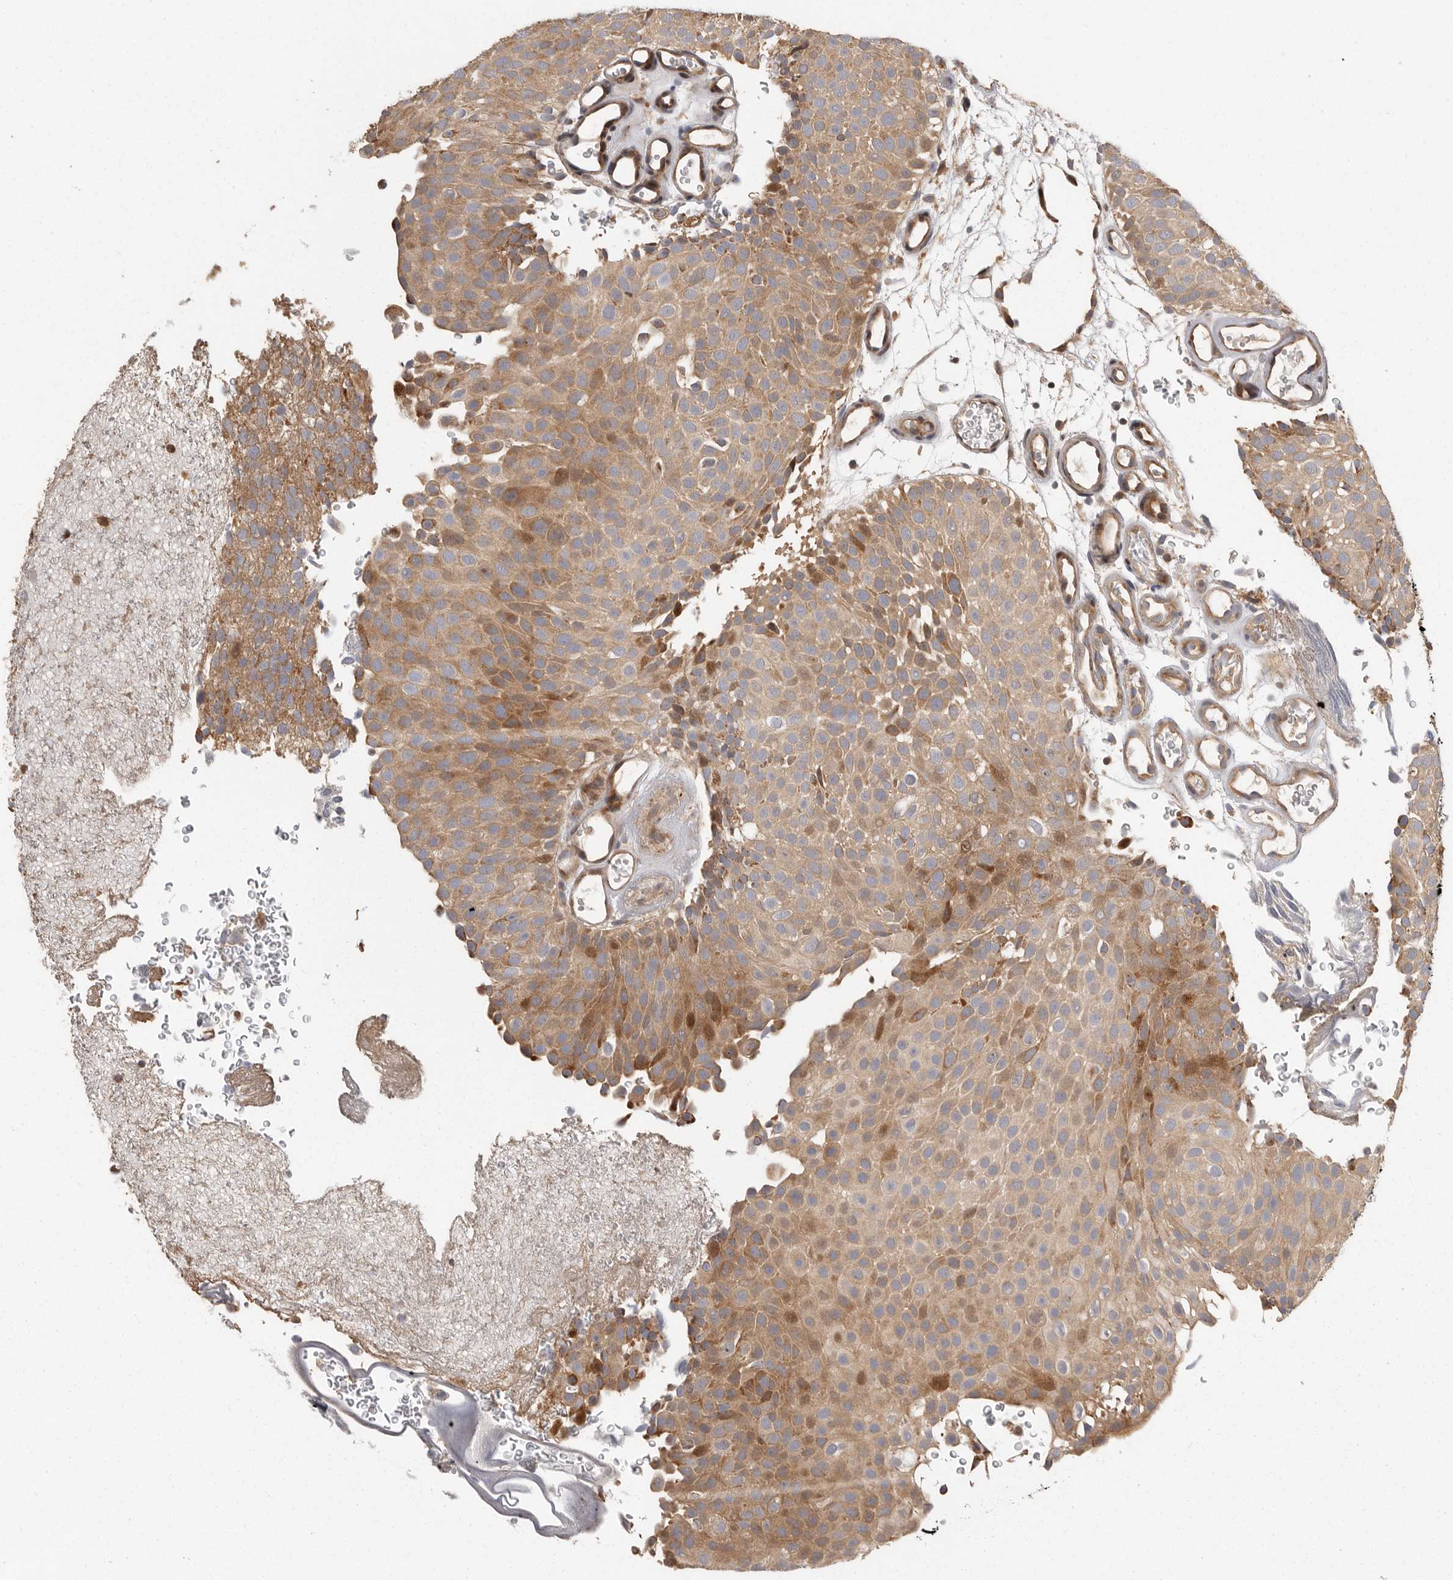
{"staining": {"intensity": "moderate", "quantity": ">75%", "location": "cytoplasmic/membranous"}, "tissue": "urothelial cancer", "cell_type": "Tumor cells", "image_type": "cancer", "snomed": [{"axis": "morphology", "description": "Urothelial carcinoma, Low grade"}, {"axis": "topography", "description": "Urinary bladder"}], "caption": "Urothelial carcinoma (low-grade) stained with a protein marker exhibits moderate staining in tumor cells.", "gene": "SWT1", "patient": {"sex": "male", "age": 78}}